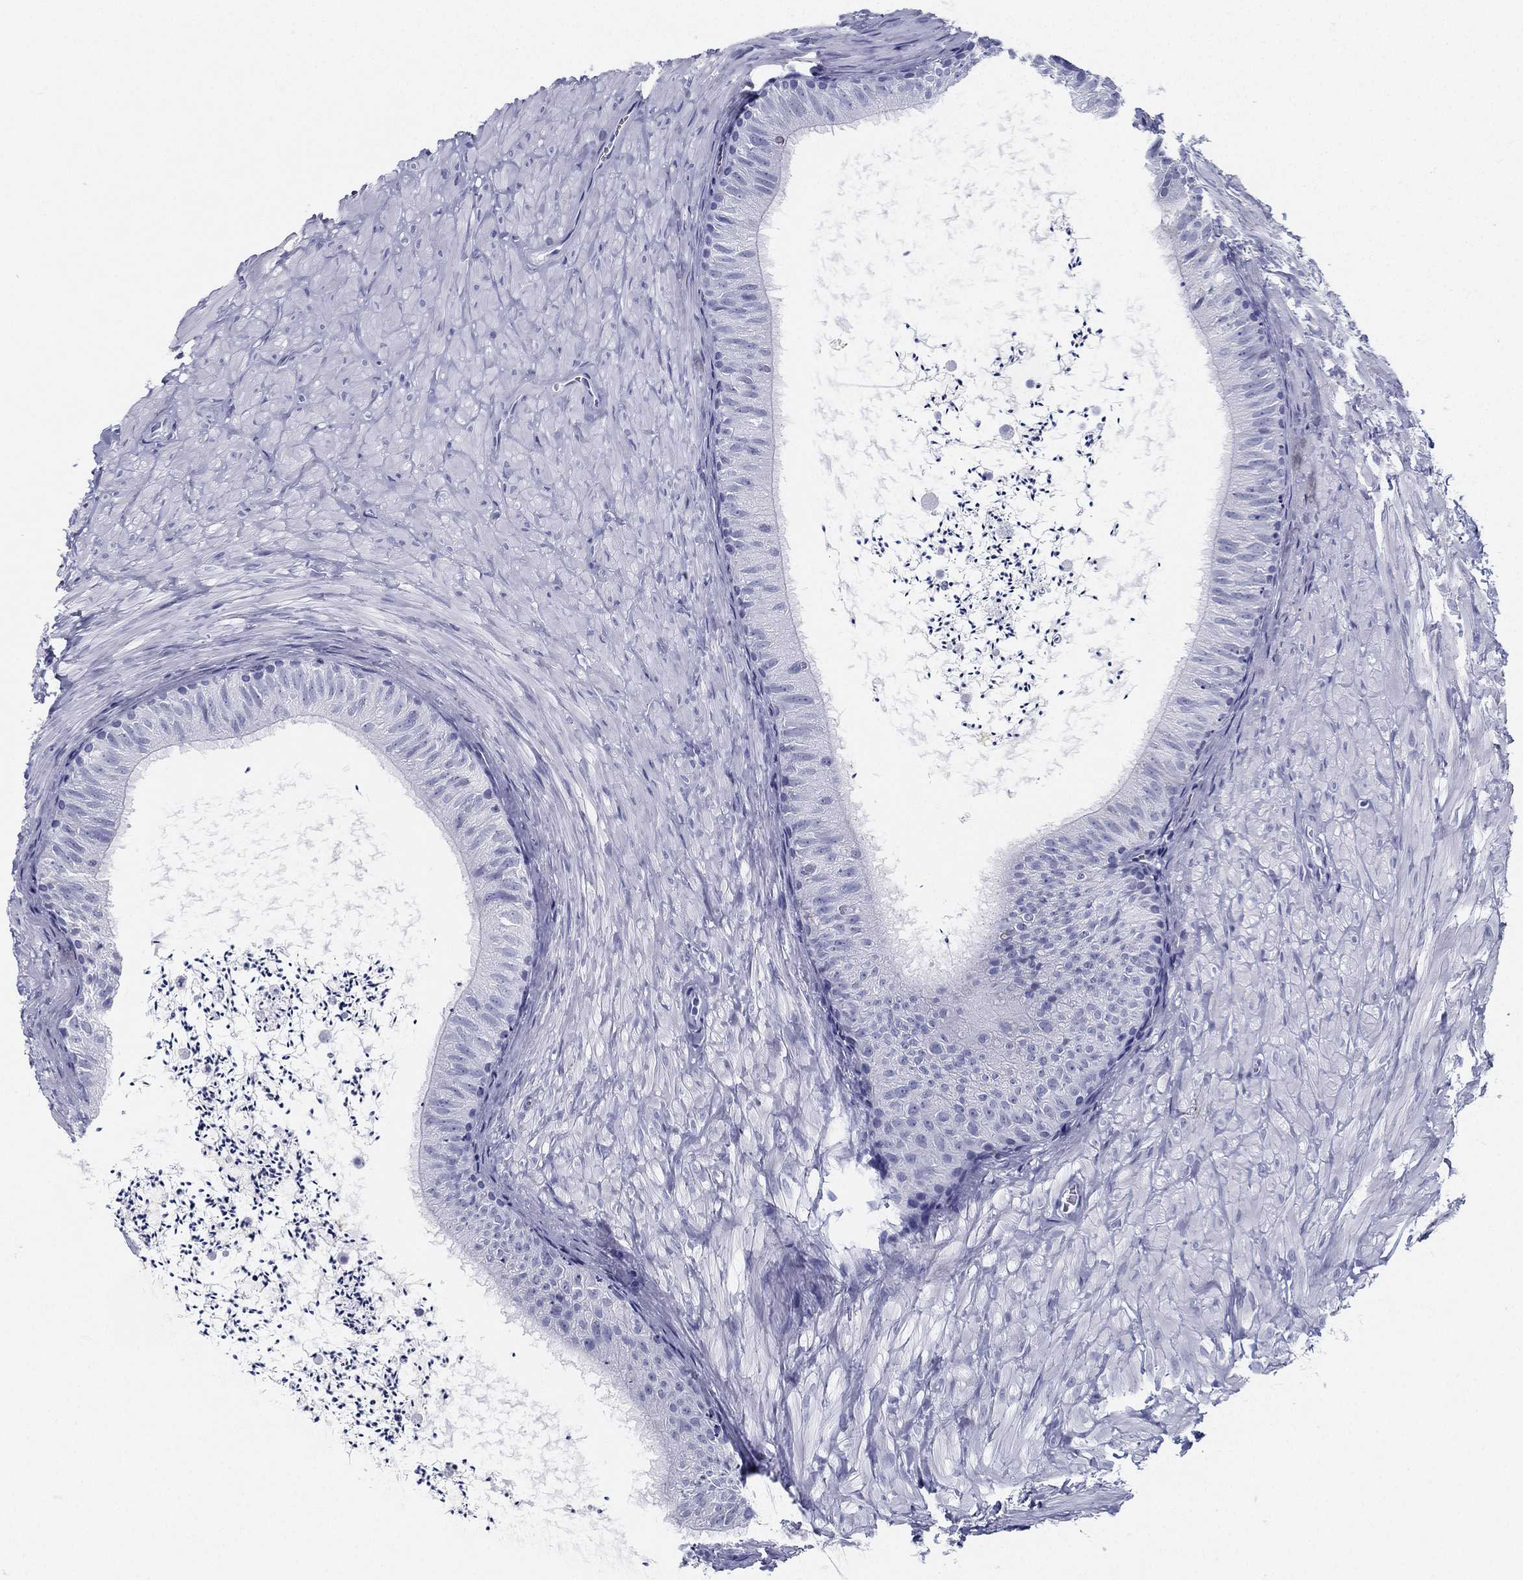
{"staining": {"intensity": "negative", "quantity": "none", "location": "none"}, "tissue": "epididymis", "cell_type": "Glandular cells", "image_type": "normal", "snomed": [{"axis": "morphology", "description": "Normal tissue, NOS"}, {"axis": "topography", "description": "Epididymis"}], "caption": "IHC of benign epididymis displays no expression in glandular cells. (Brightfield microscopy of DAB immunohistochemistry at high magnification).", "gene": "ATP1B2", "patient": {"sex": "male", "age": 32}}